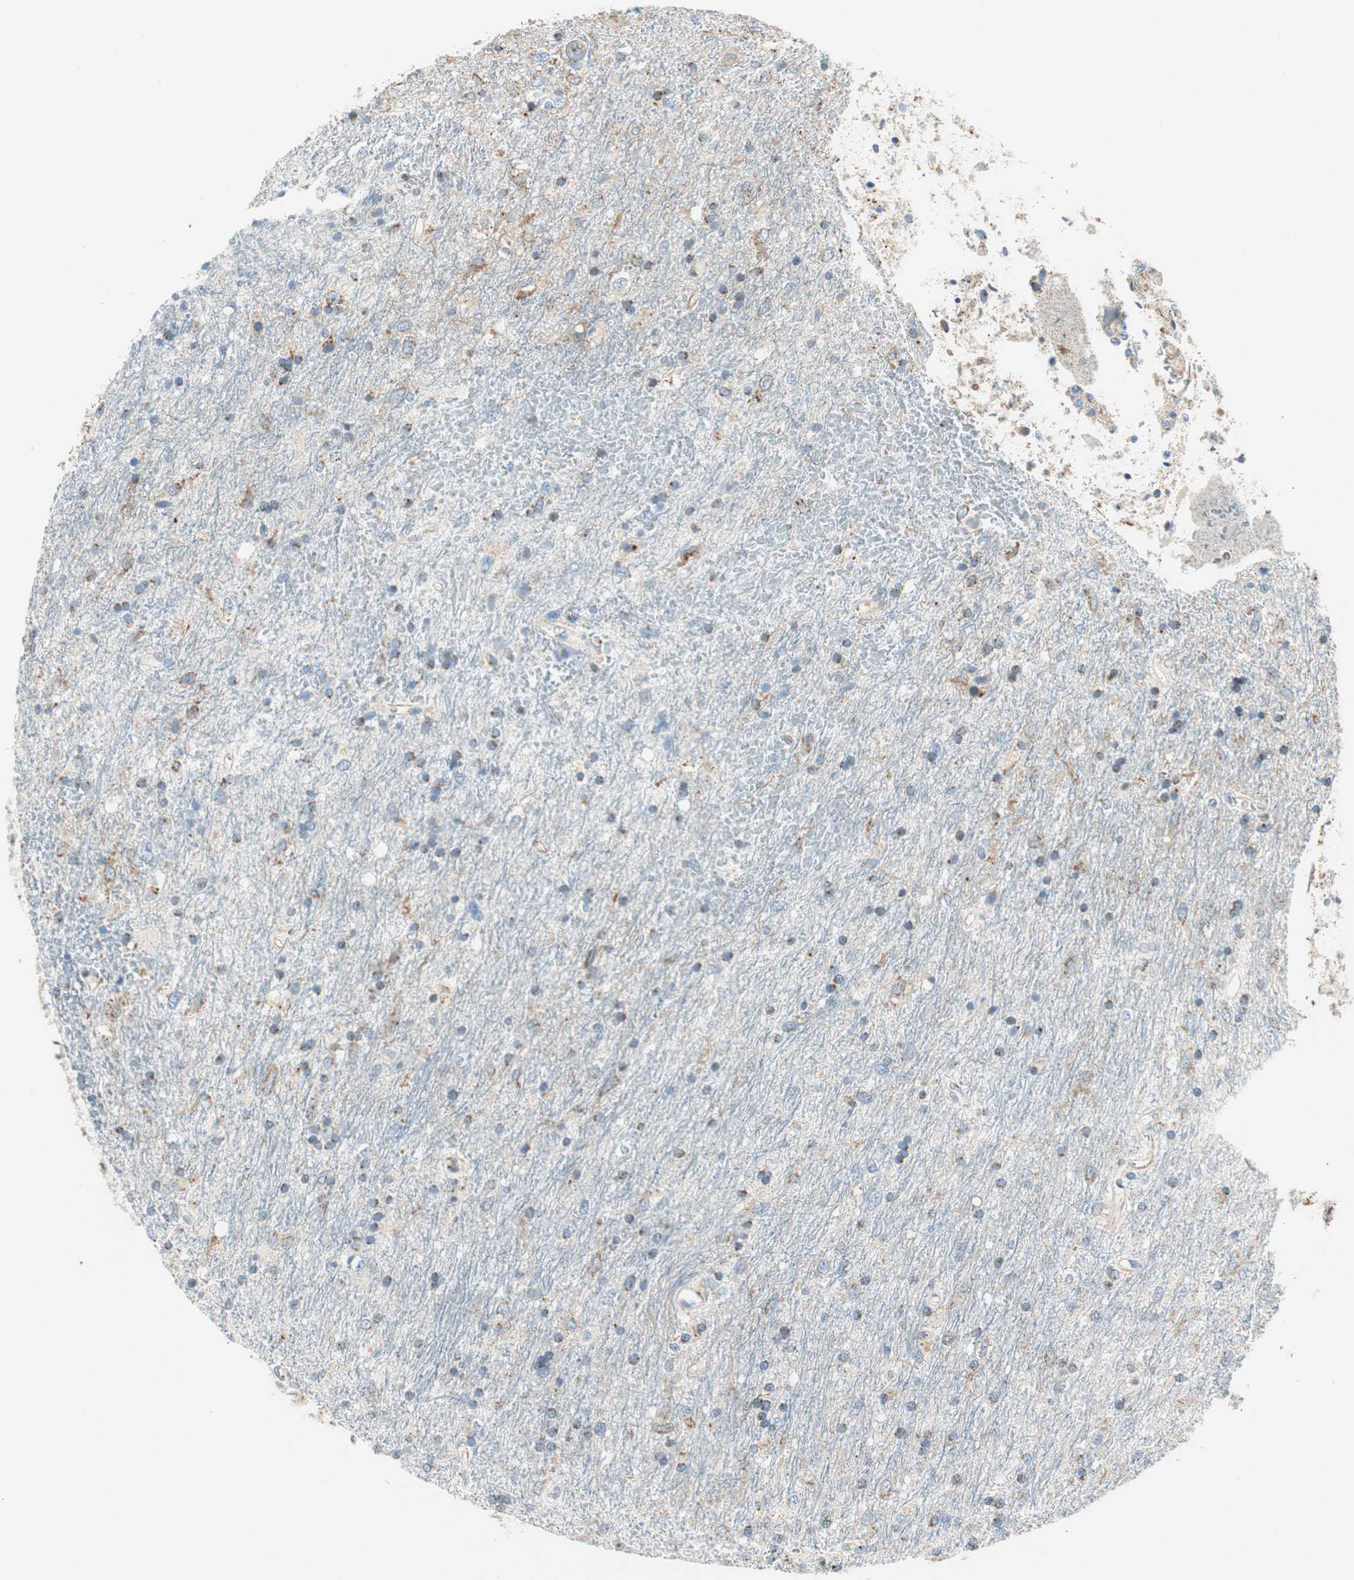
{"staining": {"intensity": "moderate", "quantity": "<25%", "location": "cytoplasmic/membranous"}, "tissue": "glioma", "cell_type": "Tumor cells", "image_type": "cancer", "snomed": [{"axis": "morphology", "description": "Glioma, malignant, Low grade"}, {"axis": "topography", "description": "Brain"}], "caption": "Immunohistochemistry histopathology image of neoplastic tissue: human low-grade glioma (malignant) stained using immunohistochemistry (IHC) displays low levels of moderate protein expression localized specifically in the cytoplasmic/membranous of tumor cells, appearing as a cytoplasmic/membranous brown color.", "gene": "TMF1", "patient": {"sex": "male", "age": 77}}